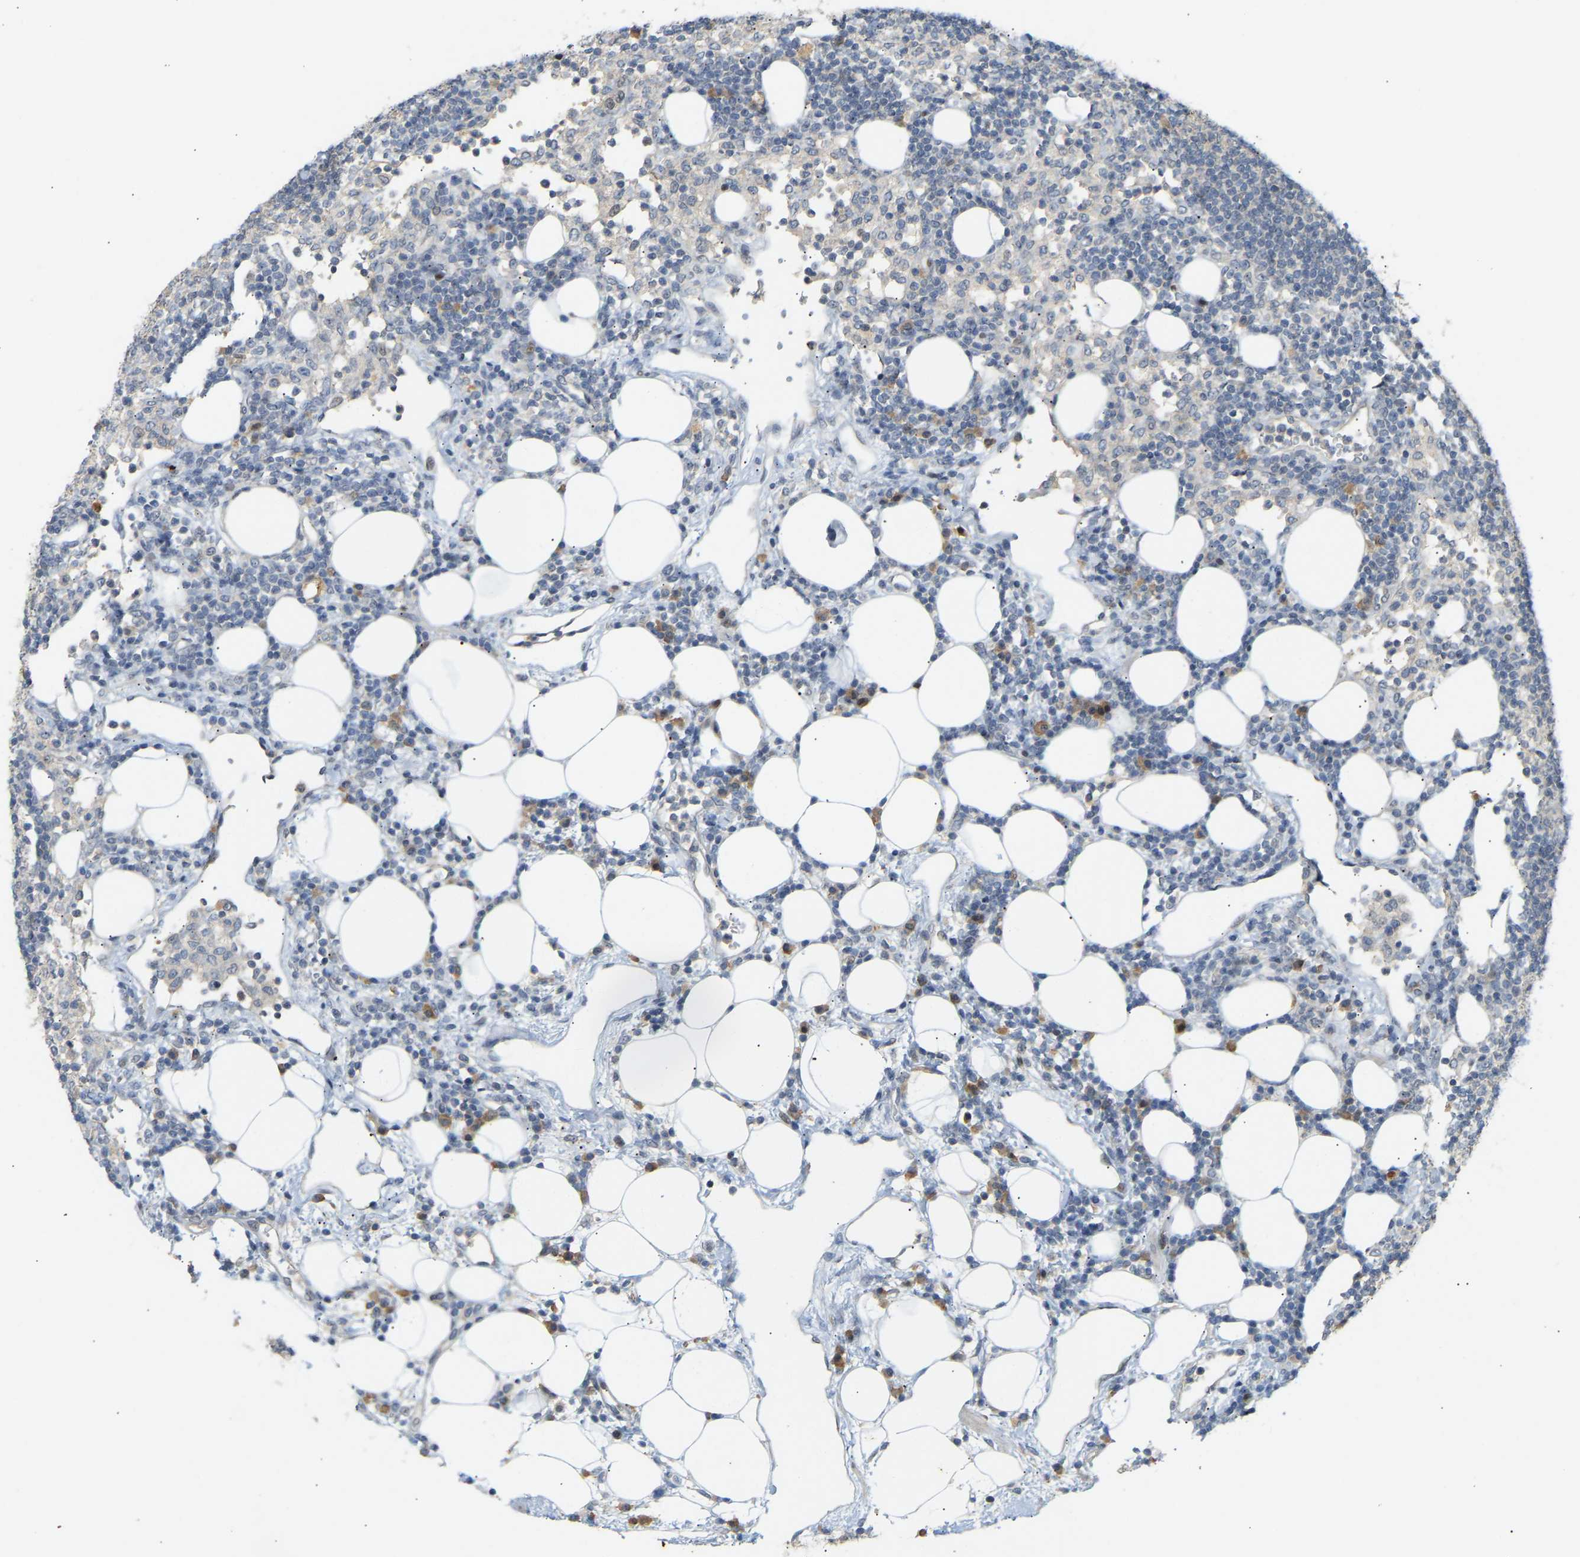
{"staining": {"intensity": "negative", "quantity": "none", "location": "none"}, "tissue": "lymph node", "cell_type": "Germinal center cells", "image_type": "normal", "snomed": [{"axis": "morphology", "description": "Normal tissue, NOS"}, {"axis": "morphology", "description": "Carcinoid, malignant, NOS"}, {"axis": "topography", "description": "Lymph node"}], "caption": "An immunohistochemistry (IHC) photomicrograph of unremarkable lymph node is shown. There is no staining in germinal center cells of lymph node. (Stains: DAB IHC with hematoxylin counter stain, Microscopy: brightfield microscopy at high magnification).", "gene": "PTPN4", "patient": {"sex": "male", "age": 47}}